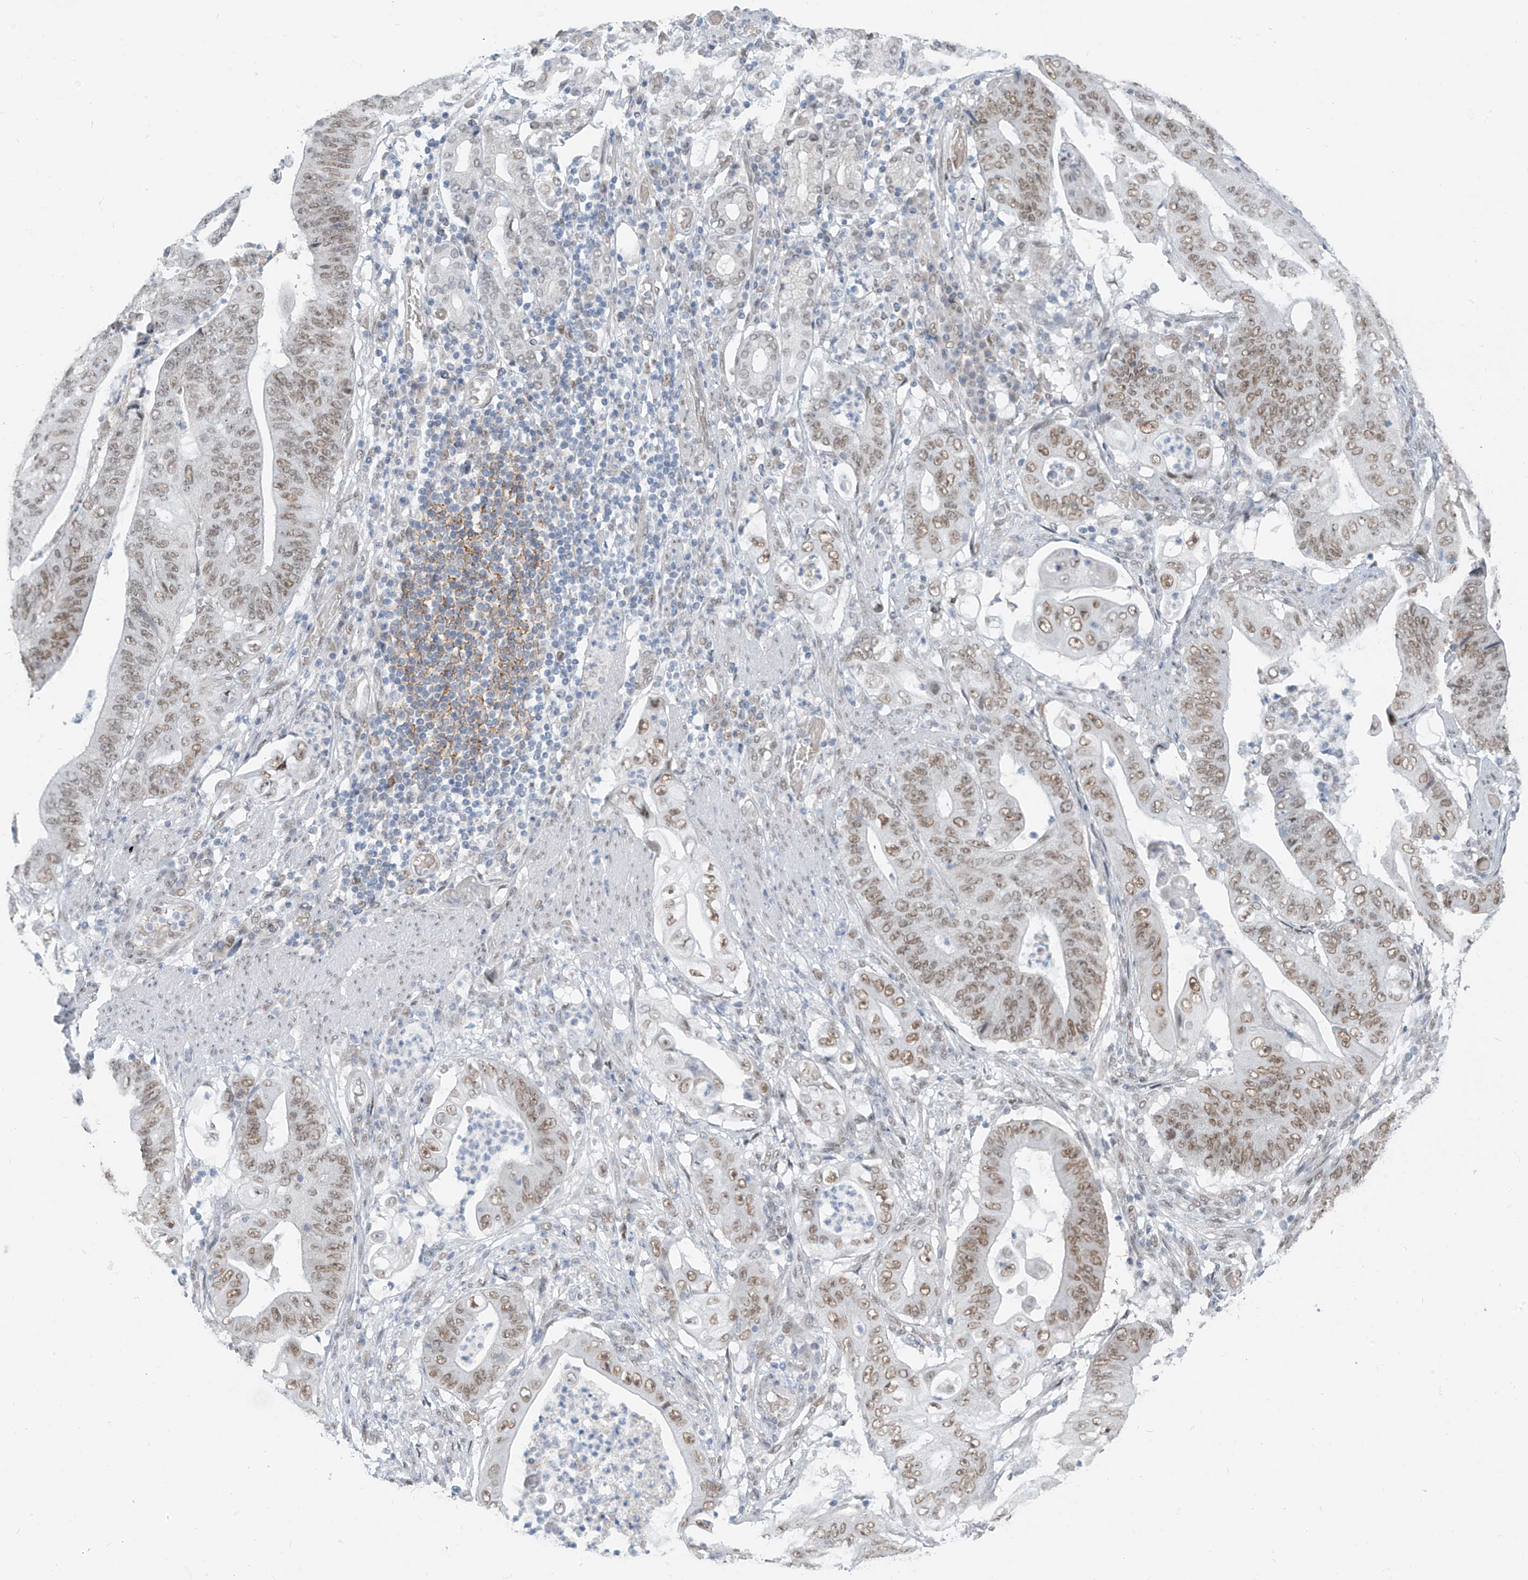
{"staining": {"intensity": "moderate", "quantity": ">75%", "location": "nuclear"}, "tissue": "stomach cancer", "cell_type": "Tumor cells", "image_type": "cancer", "snomed": [{"axis": "morphology", "description": "Adenocarcinoma, NOS"}, {"axis": "topography", "description": "Stomach"}], "caption": "Stomach cancer (adenocarcinoma) stained for a protein displays moderate nuclear positivity in tumor cells.", "gene": "MCM9", "patient": {"sex": "female", "age": 73}}